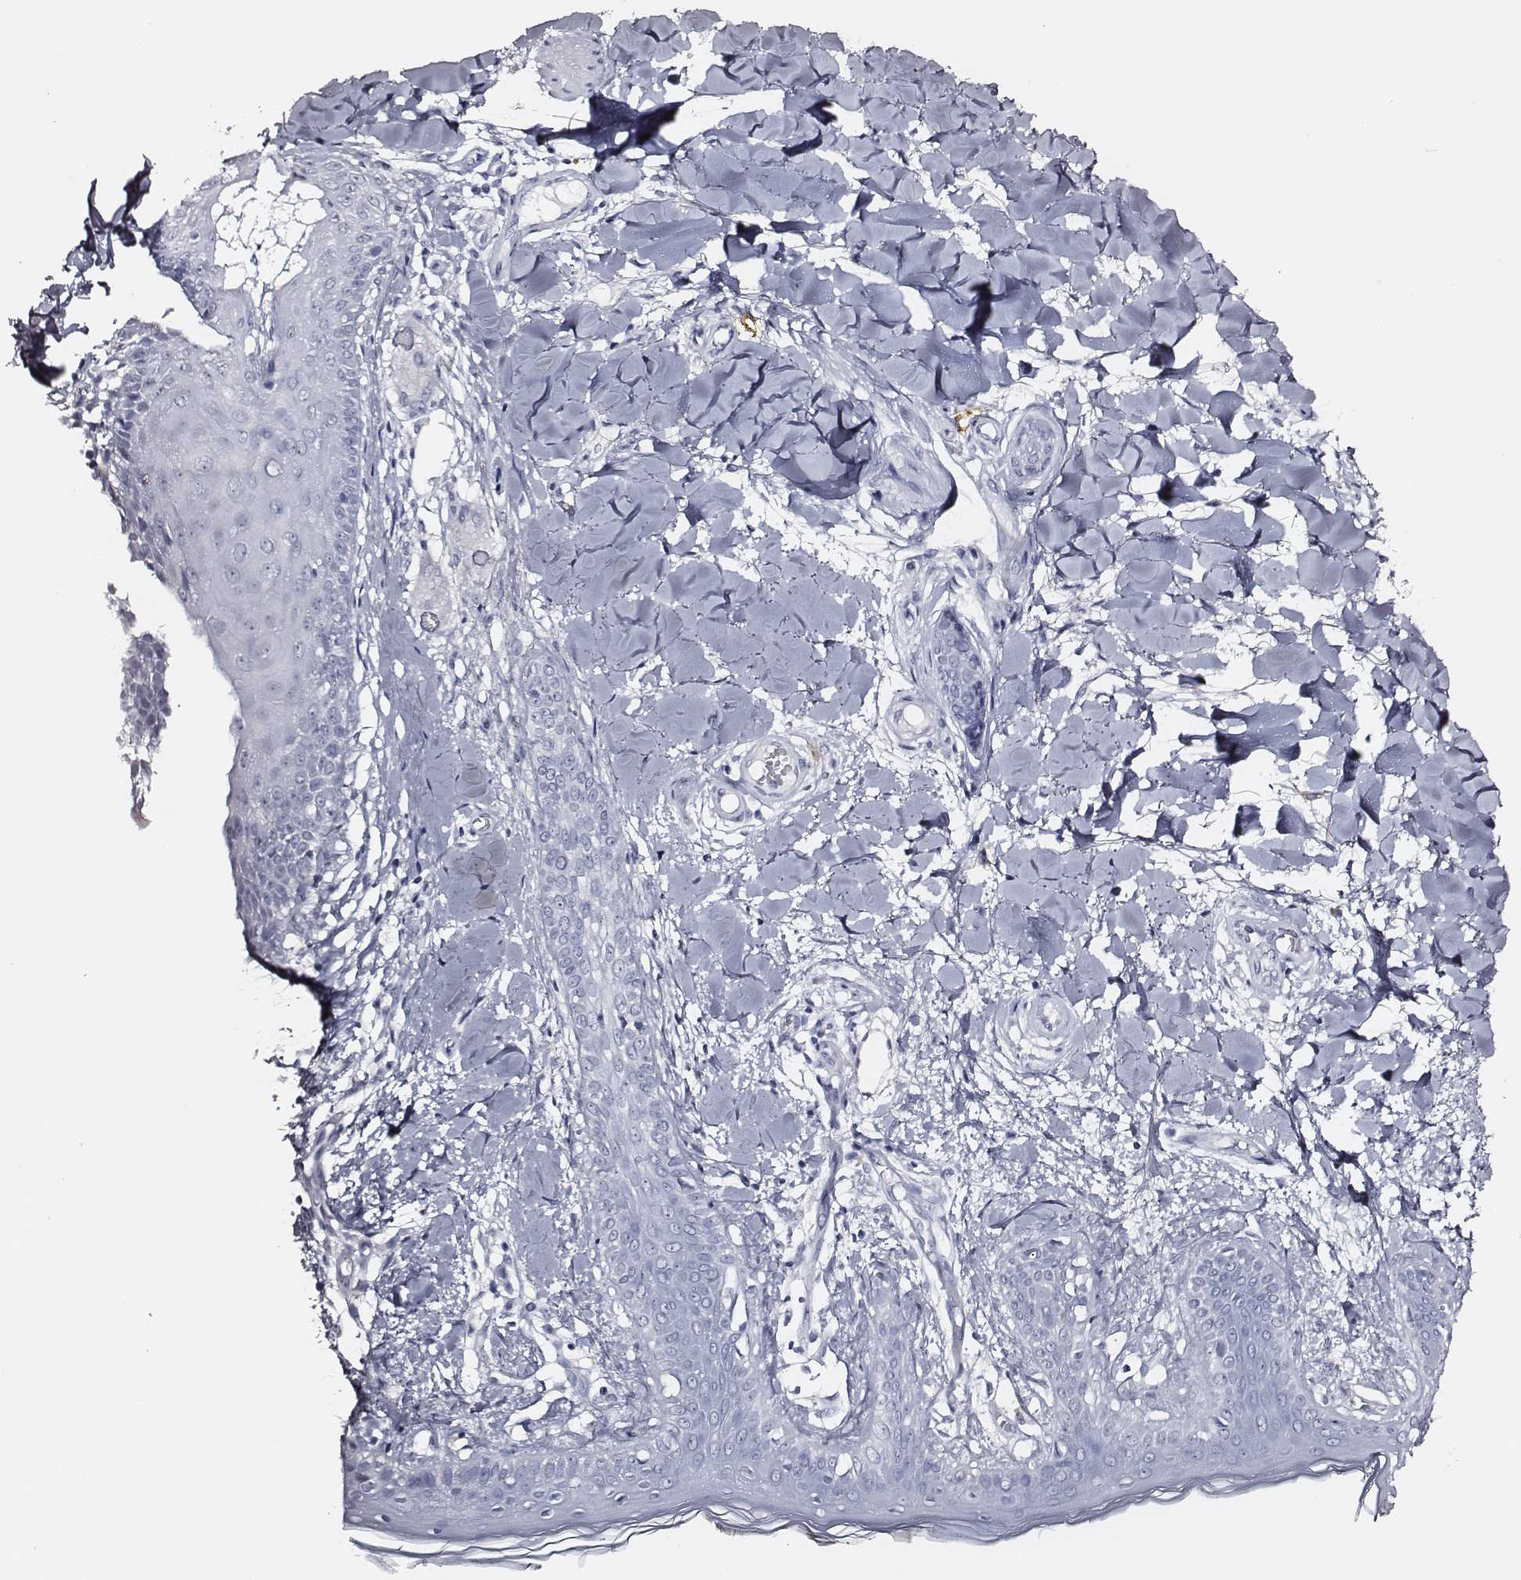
{"staining": {"intensity": "negative", "quantity": "none", "location": "none"}, "tissue": "skin", "cell_type": "Fibroblasts", "image_type": "normal", "snomed": [{"axis": "morphology", "description": "Normal tissue, NOS"}, {"axis": "topography", "description": "Skin"}], "caption": "Fibroblasts show no significant protein expression in unremarkable skin. The staining was performed using DAB to visualize the protein expression in brown, while the nuclei were stained in blue with hematoxylin (Magnification: 20x).", "gene": "DPEP1", "patient": {"sex": "female", "age": 34}}